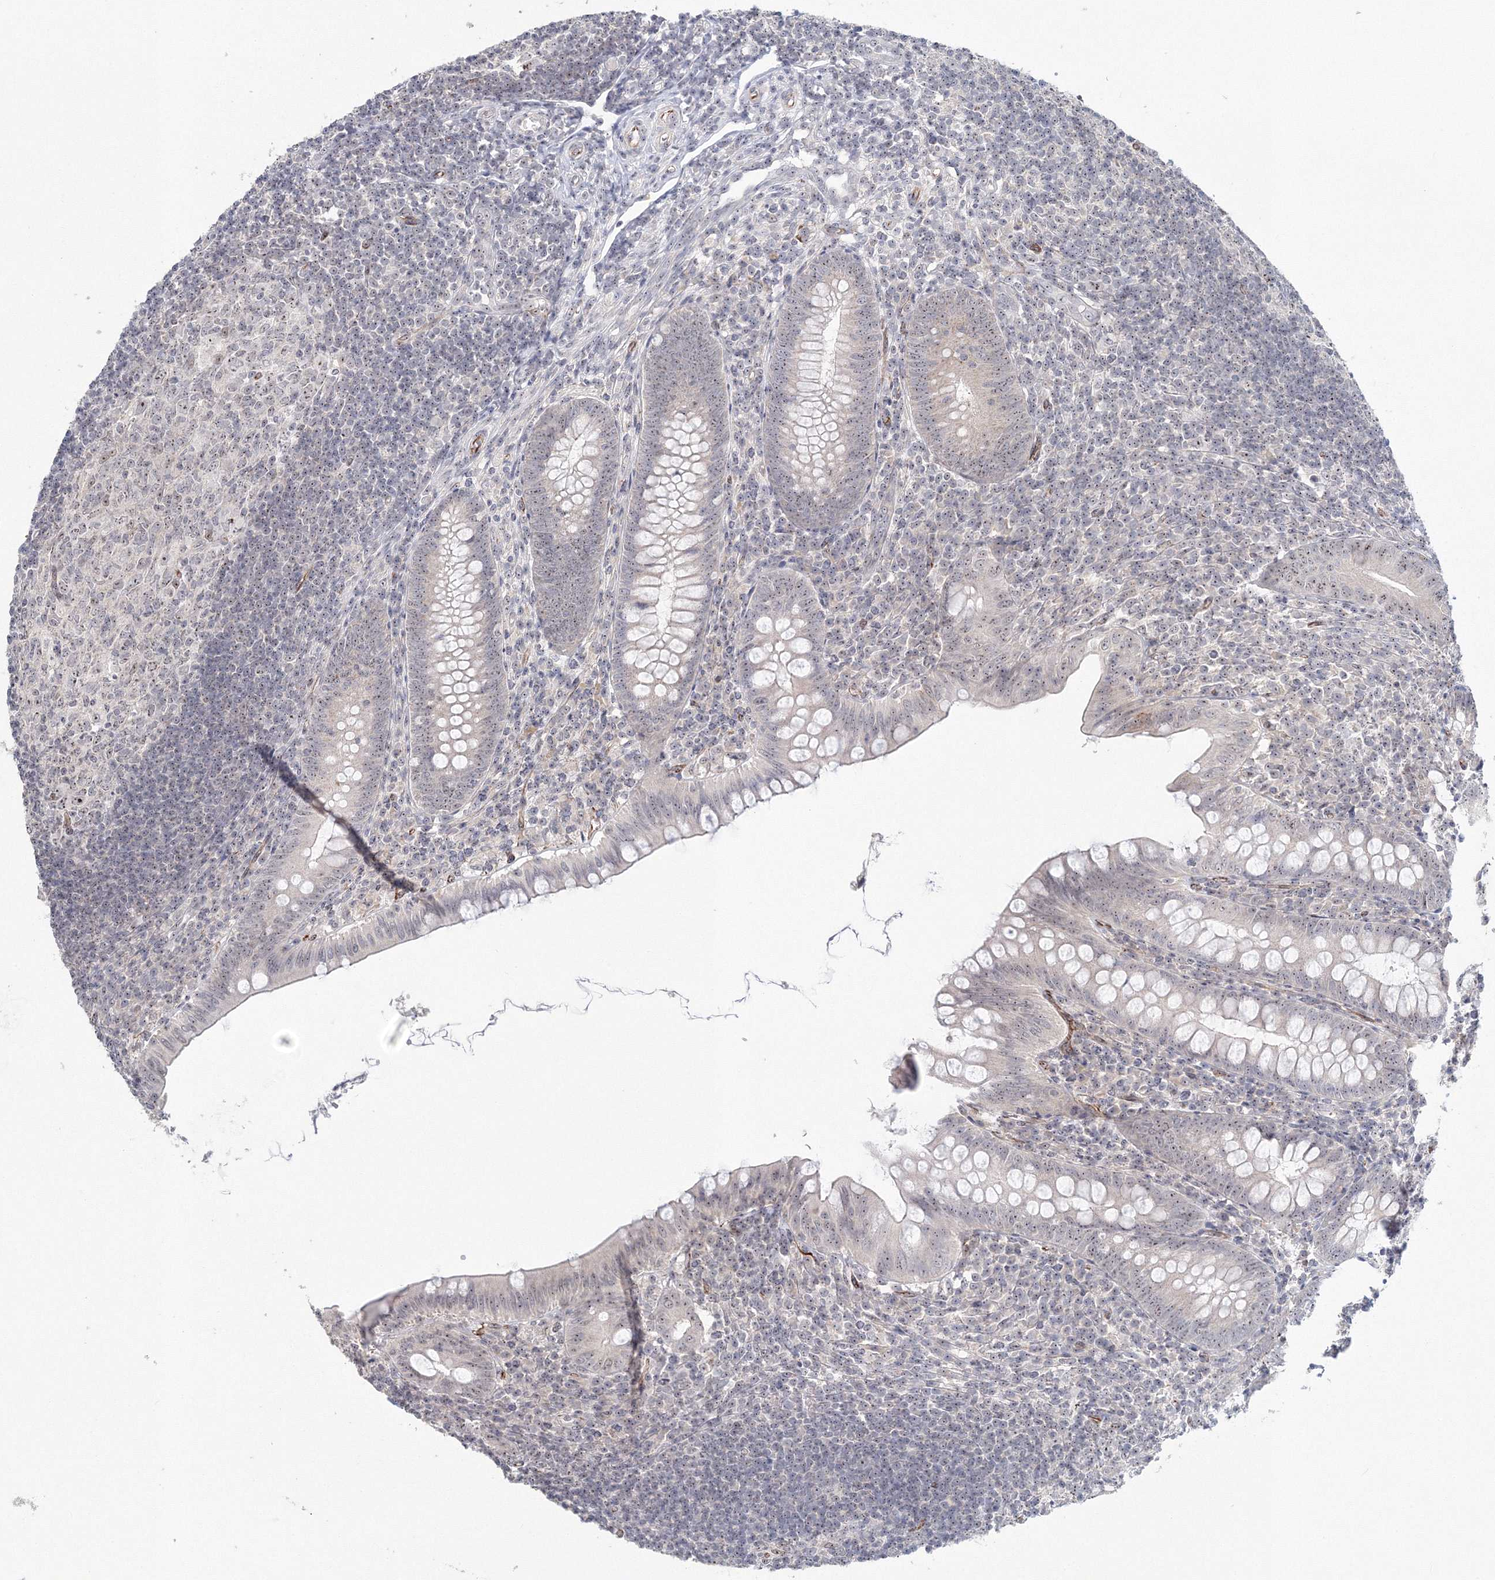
{"staining": {"intensity": "weak", "quantity": "25%-75%", "location": "nuclear"}, "tissue": "appendix", "cell_type": "Glandular cells", "image_type": "normal", "snomed": [{"axis": "morphology", "description": "Normal tissue, NOS"}, {"axis": "topography", "description": "Appendix"}], "caption": "Immunohistochemical staining of unremarkable appendix displays low levels of weak nuclear staining in approximately 25%-75% of glandular cells.", "gene": "SIRT7", "patient": {"sex": "male", "age": 14}}